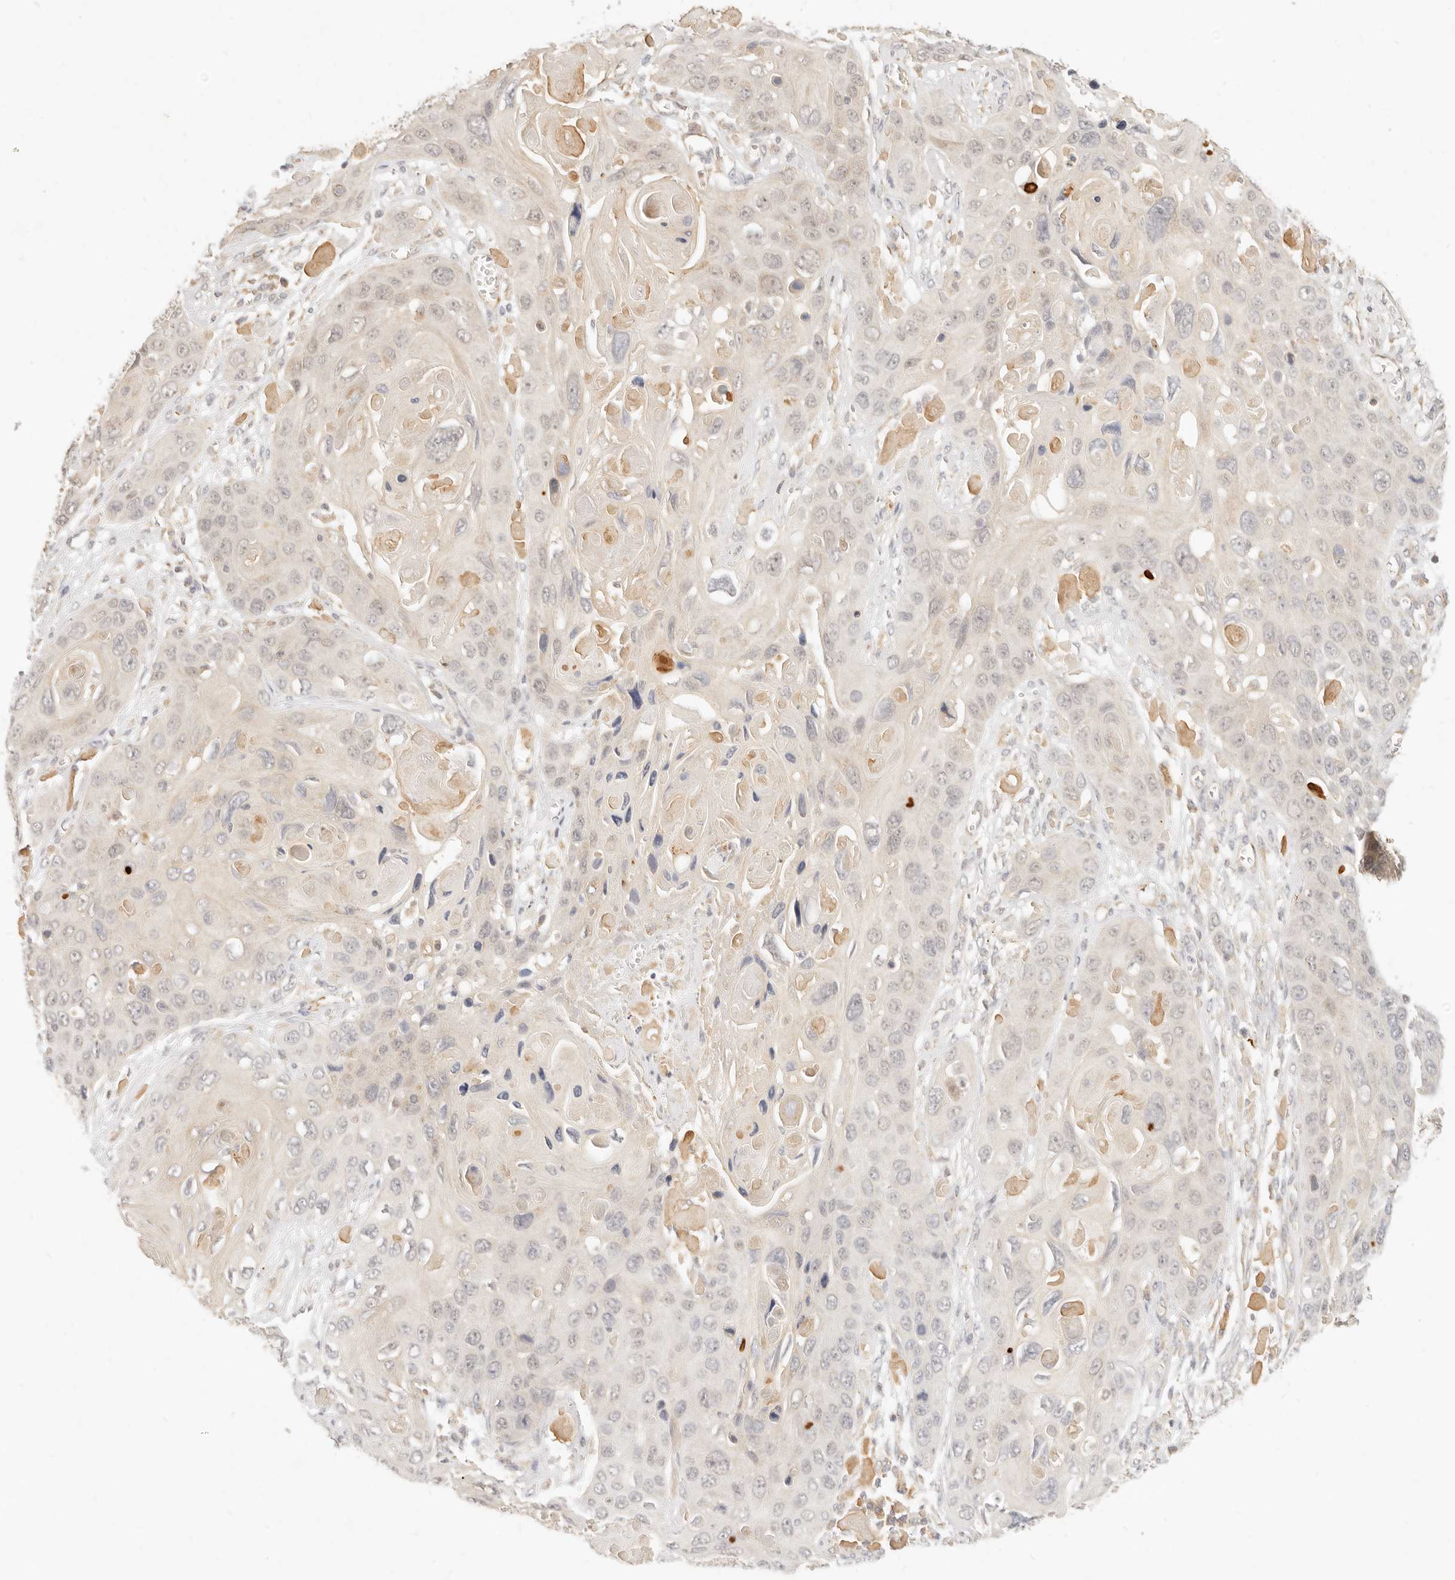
{"staining": {"intensity": "negative", "quantity": "none", "location": "none"}, "tissue": "skin cancer", "cell_type": "Tumor cells", "image_type": "cancer", "snomed": [{"axis": "morphology", "description": "Squamous cell carcinoma, NOS"}, {"axis": "topography", "description": "Skin"}], "caption": "Immunohistochemical staining of skin squamous cell carcinoma displays no significant expression in tumor cells. The staining is performed using DAB (3,3'-diaminobenzidine) brown chromogen with nuclei counter-stained in using hematoxylin.", "gene": "RUBCNL", "patient": {"sex": "male", "age": 55}}